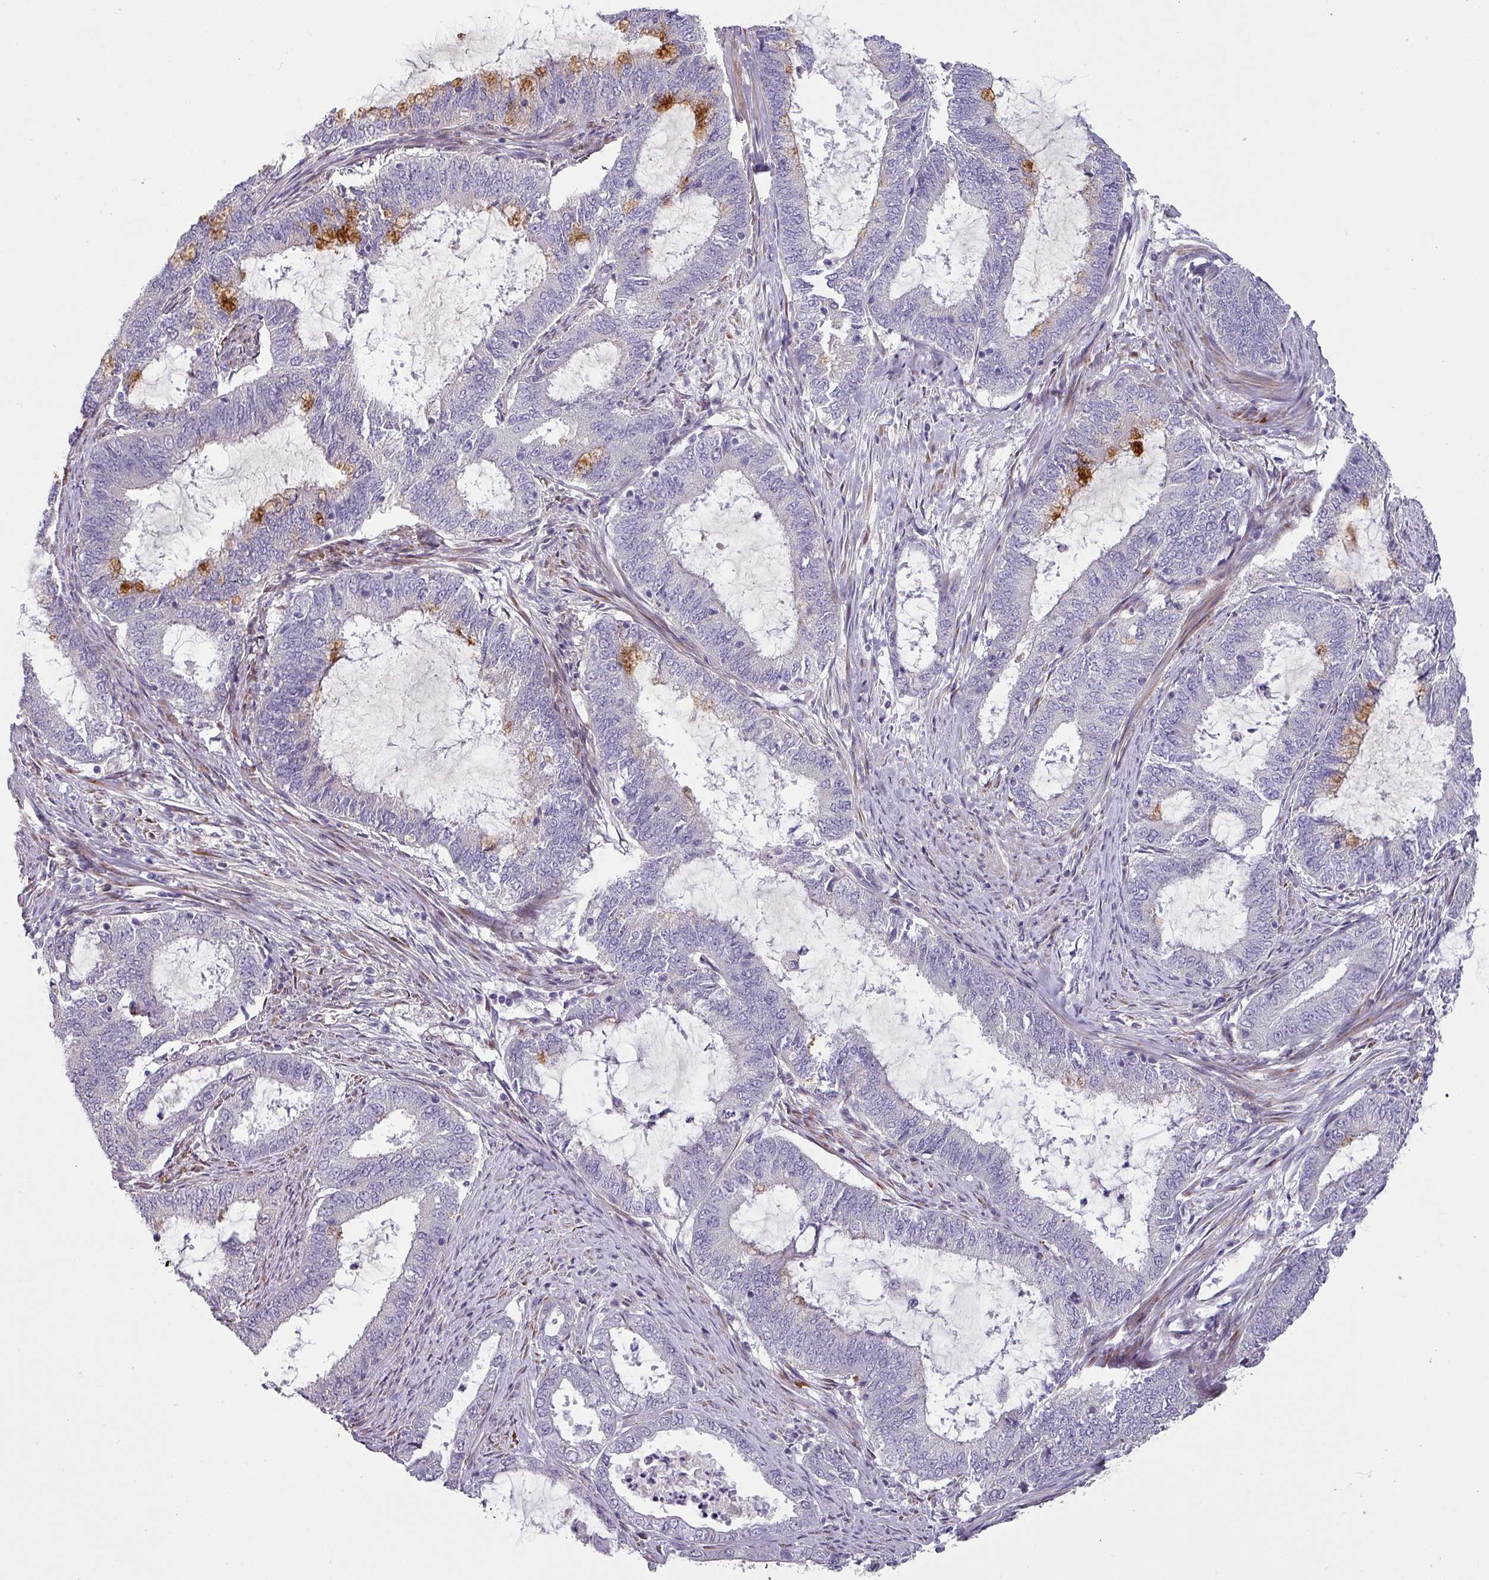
{"staining": {"intensity": "strong", "quantity": "<25%", "location": "cytoplasmic/membranous"}, "tissue": "endometrial cancer", "cell_type": "Tumor cells", "image_type": "cancer", "snomed": [{"axis": "morphology", "description": "Adenocarcinoma, NOS"}, {"axis": "topography", "description": "Endometrium"}], "caption": "A brown stain labels strong cytoplasmic/membranous staining of a protein in human endometrial cancer tumor cells. Nuclei are stained in blue.", "gene": "KLHL3", "patient": {"sex": "female", "age": 51}}